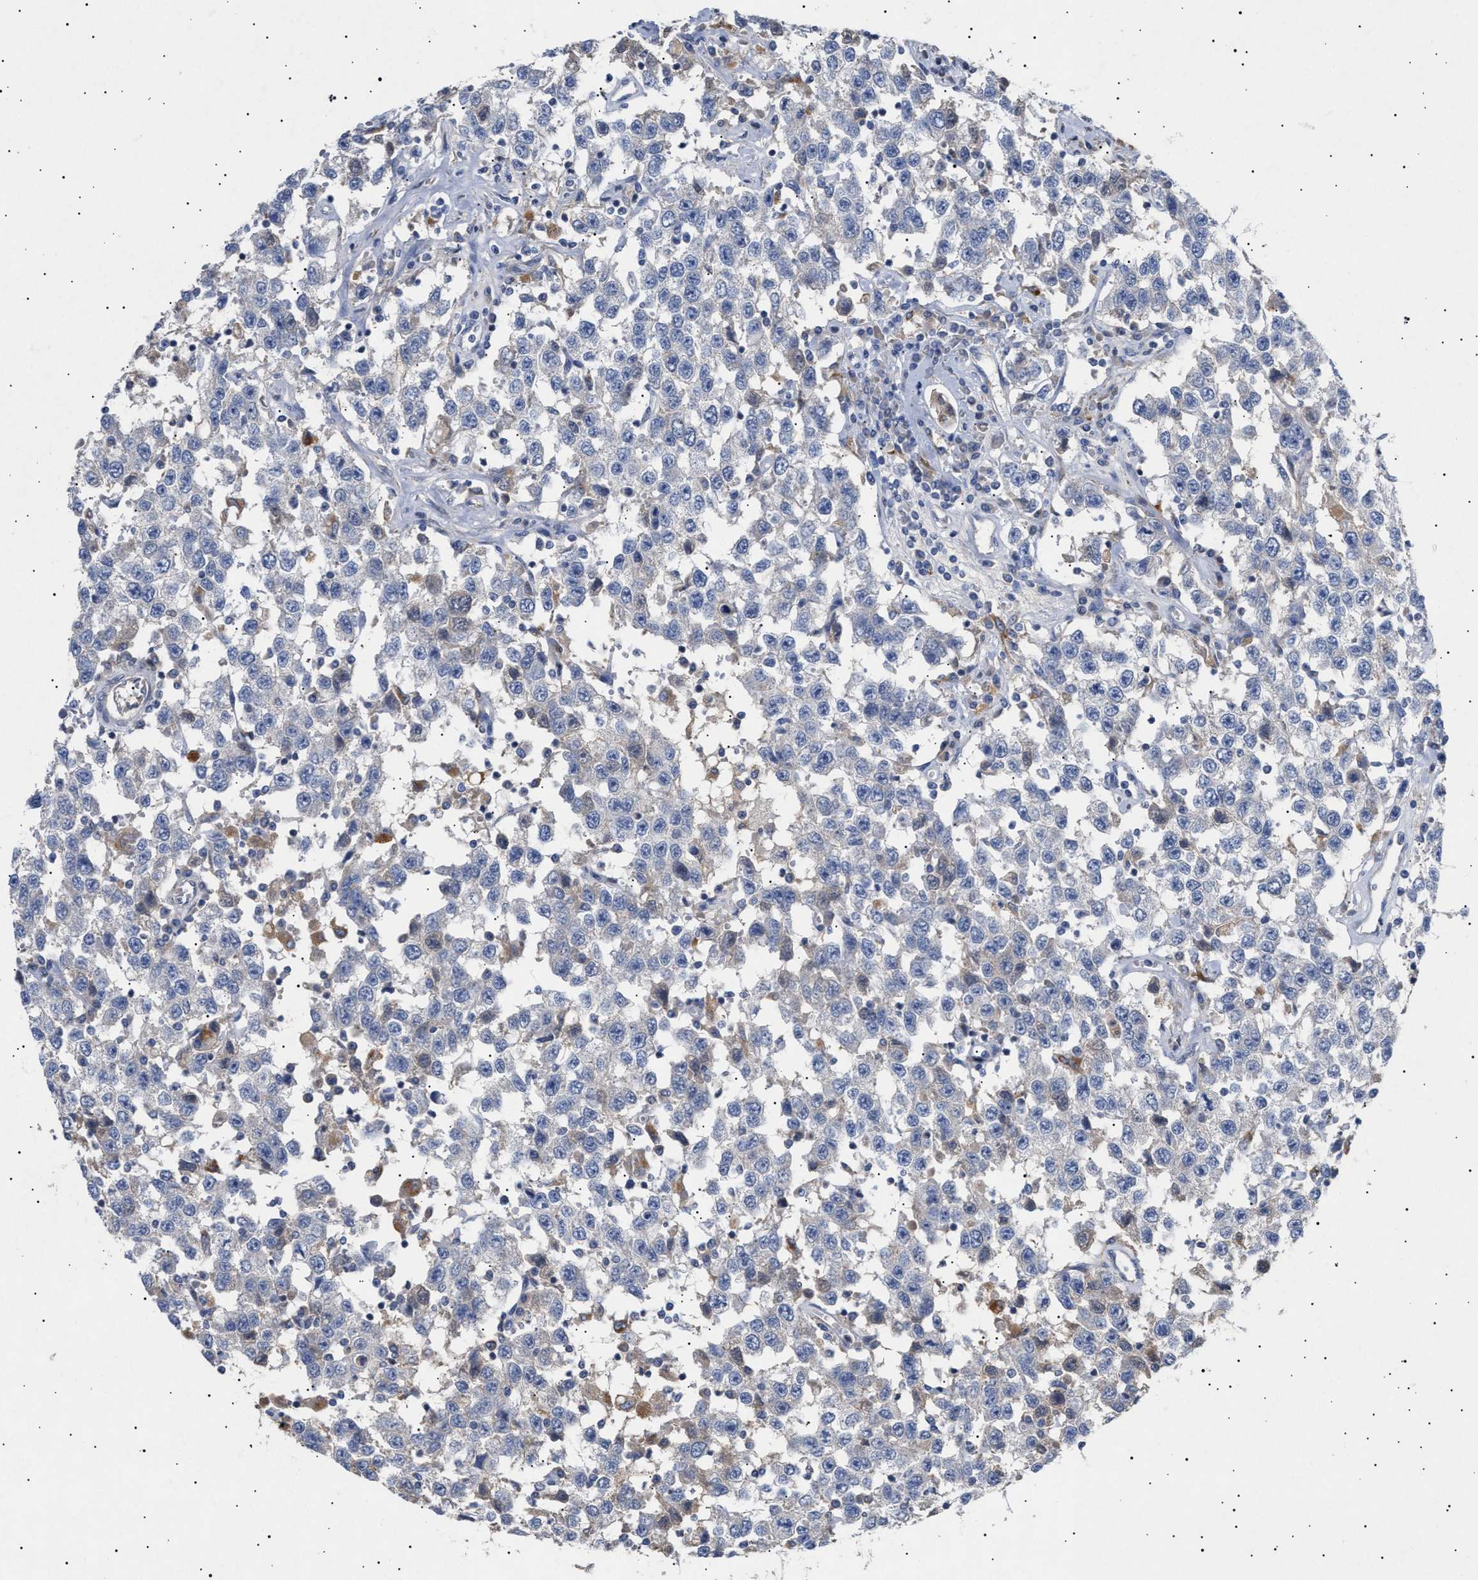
{"staining": {"intensity": "negative", "quantity": "none", "location": "none"}, "tissue": "testis cancer", "cell_type": "Tumor cells", "image_type": "cancer", "snomed": [{"axis": "morphology", "description": "Seminoma, NOS"}, {"axis": "topography", "description": "Testis"}], "caption": "A high-resolution histopathology image shows immunohistochemistry staining of testis cancer (seminoma), which displays no significant staining in tumor cells.", "gene": "SIRT5", "patient": {"sex": "male", "age": 41}}